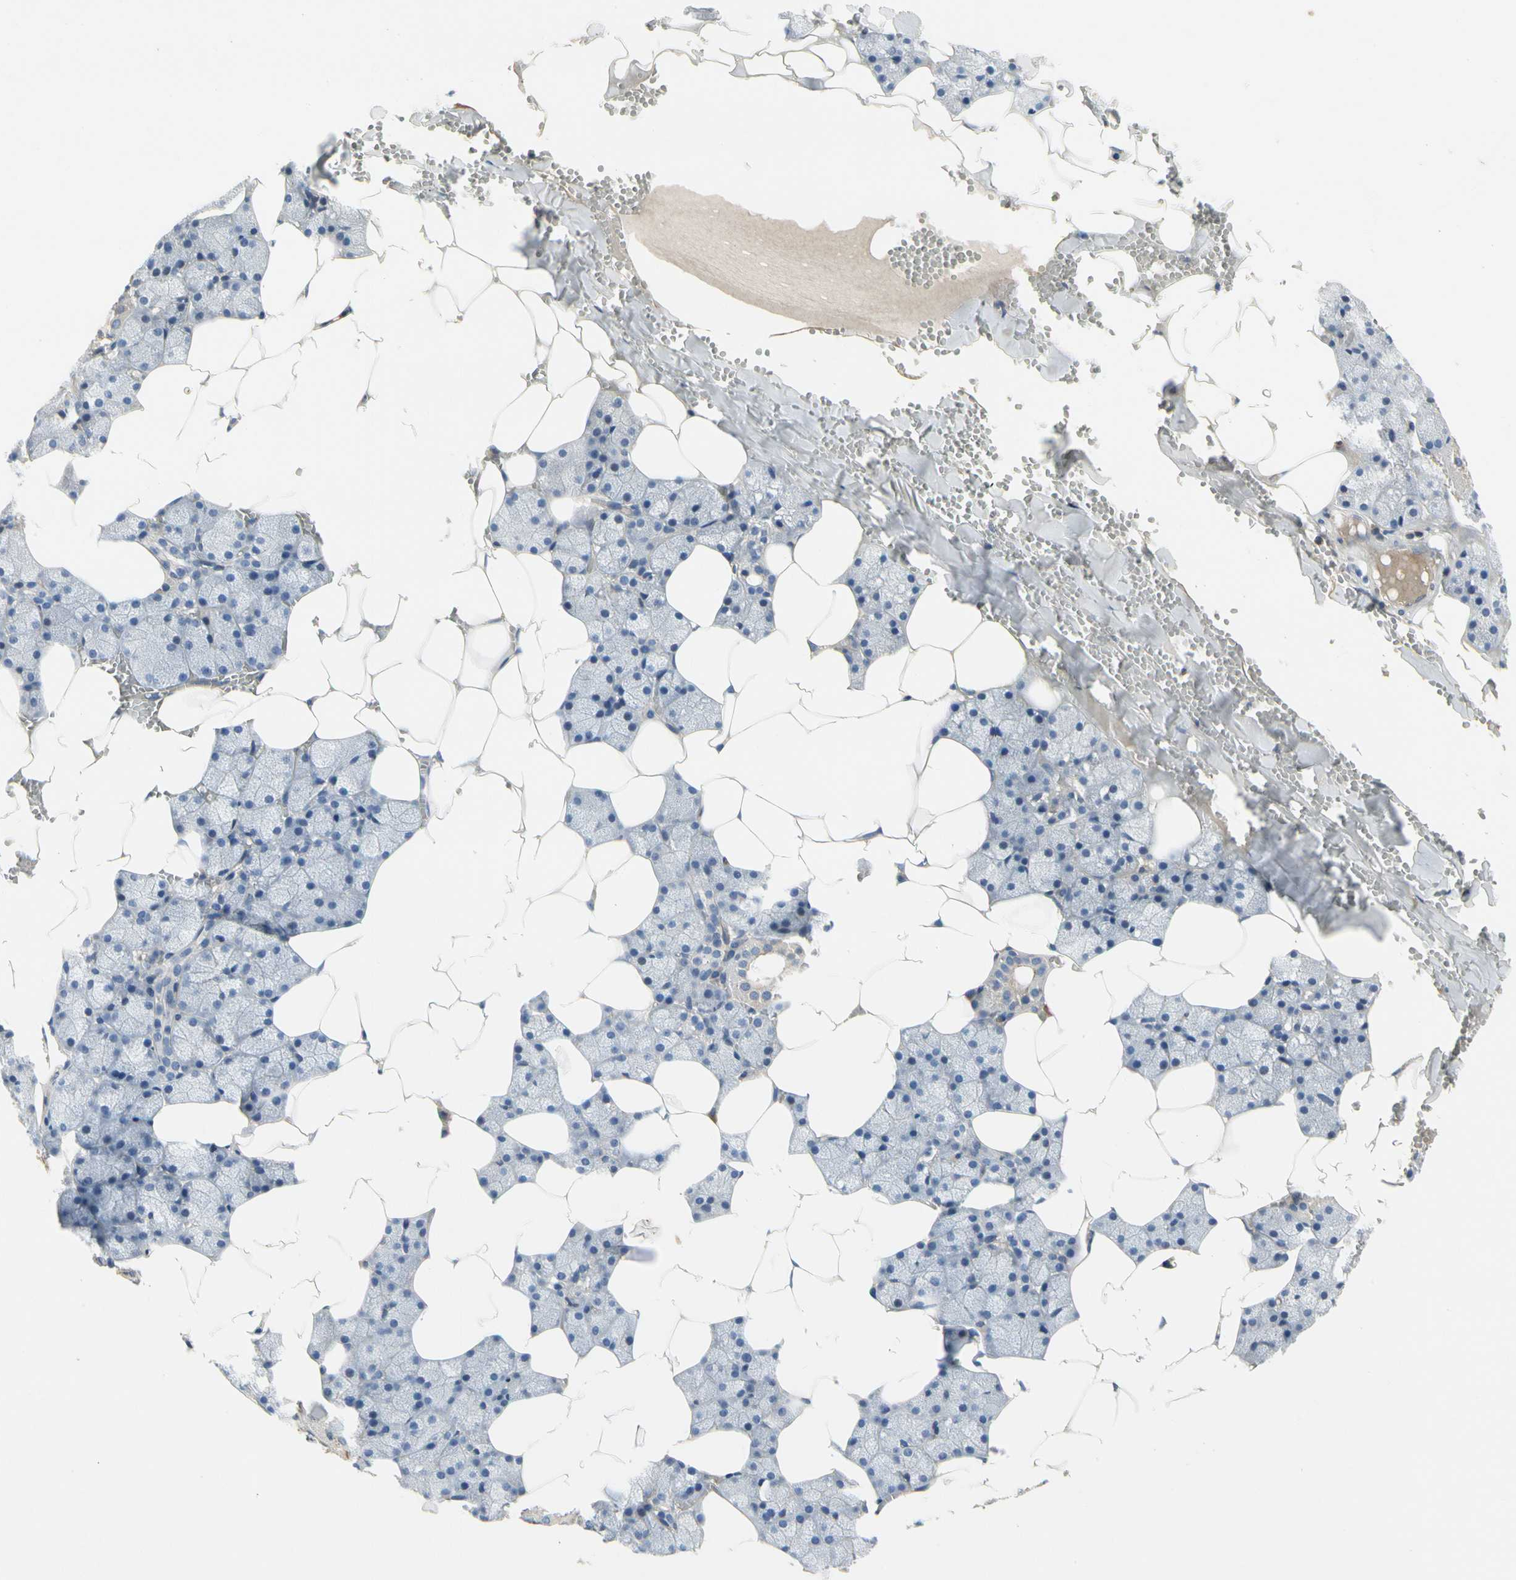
{"staining": {"intensity": "negative", "quantity": "none", "location": "none"}, "tissue": "salivary gland", "cell_type": "Glandular cells", "image_type": "normal", "snomed": [{"axis": "morphology", "description": "Normal tissue, NOS"}, {"axis": "topography", "description": "Salivary gland"}], "caption": "DAB immunohistochemical staining of benign salivary gland exhibits no significant positivity in glandular cells.", "gene": "CRTAC1", "patient": {"sex": "male", "age": 62}}